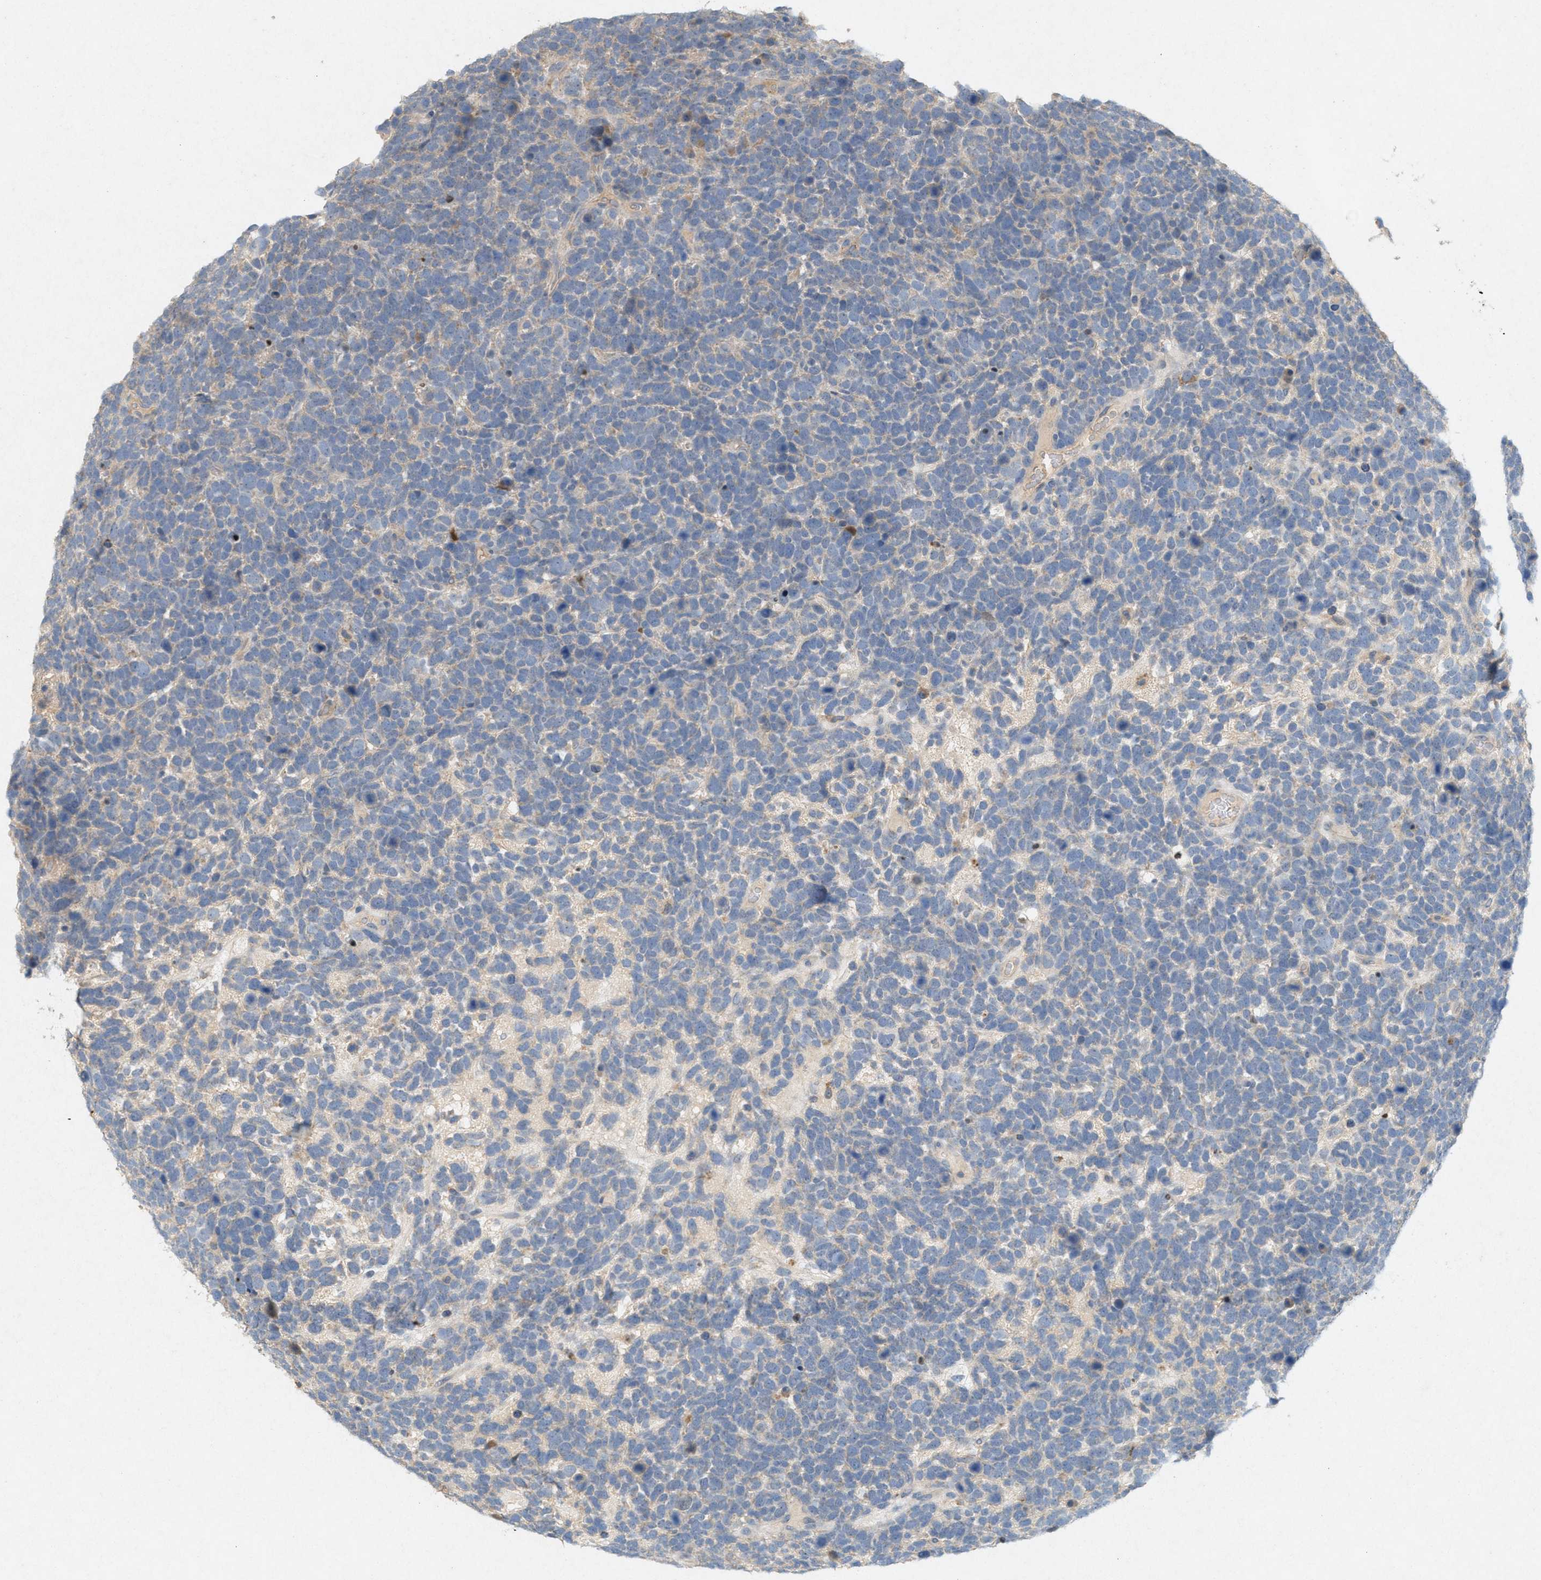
{"staining": {"intensity": "negative", "quantity": "none", "location": "none"}, "tissue": "urothelial cancer", "cell_type": "Tumor cells", "image_type": "cancer", "snomed": [{"axis": "morphology", "description": "Urothelial carcinoma, High grade"}, {"axis": "topography", "description": "Urinary bladder"}], "caption": "High-grade urothelial carcinoma was stained to show a protein in brown. There is no significant positivity in tumor cells.", "gene": "DCAF7", "patient": {"sex": "female", "age": 82}}